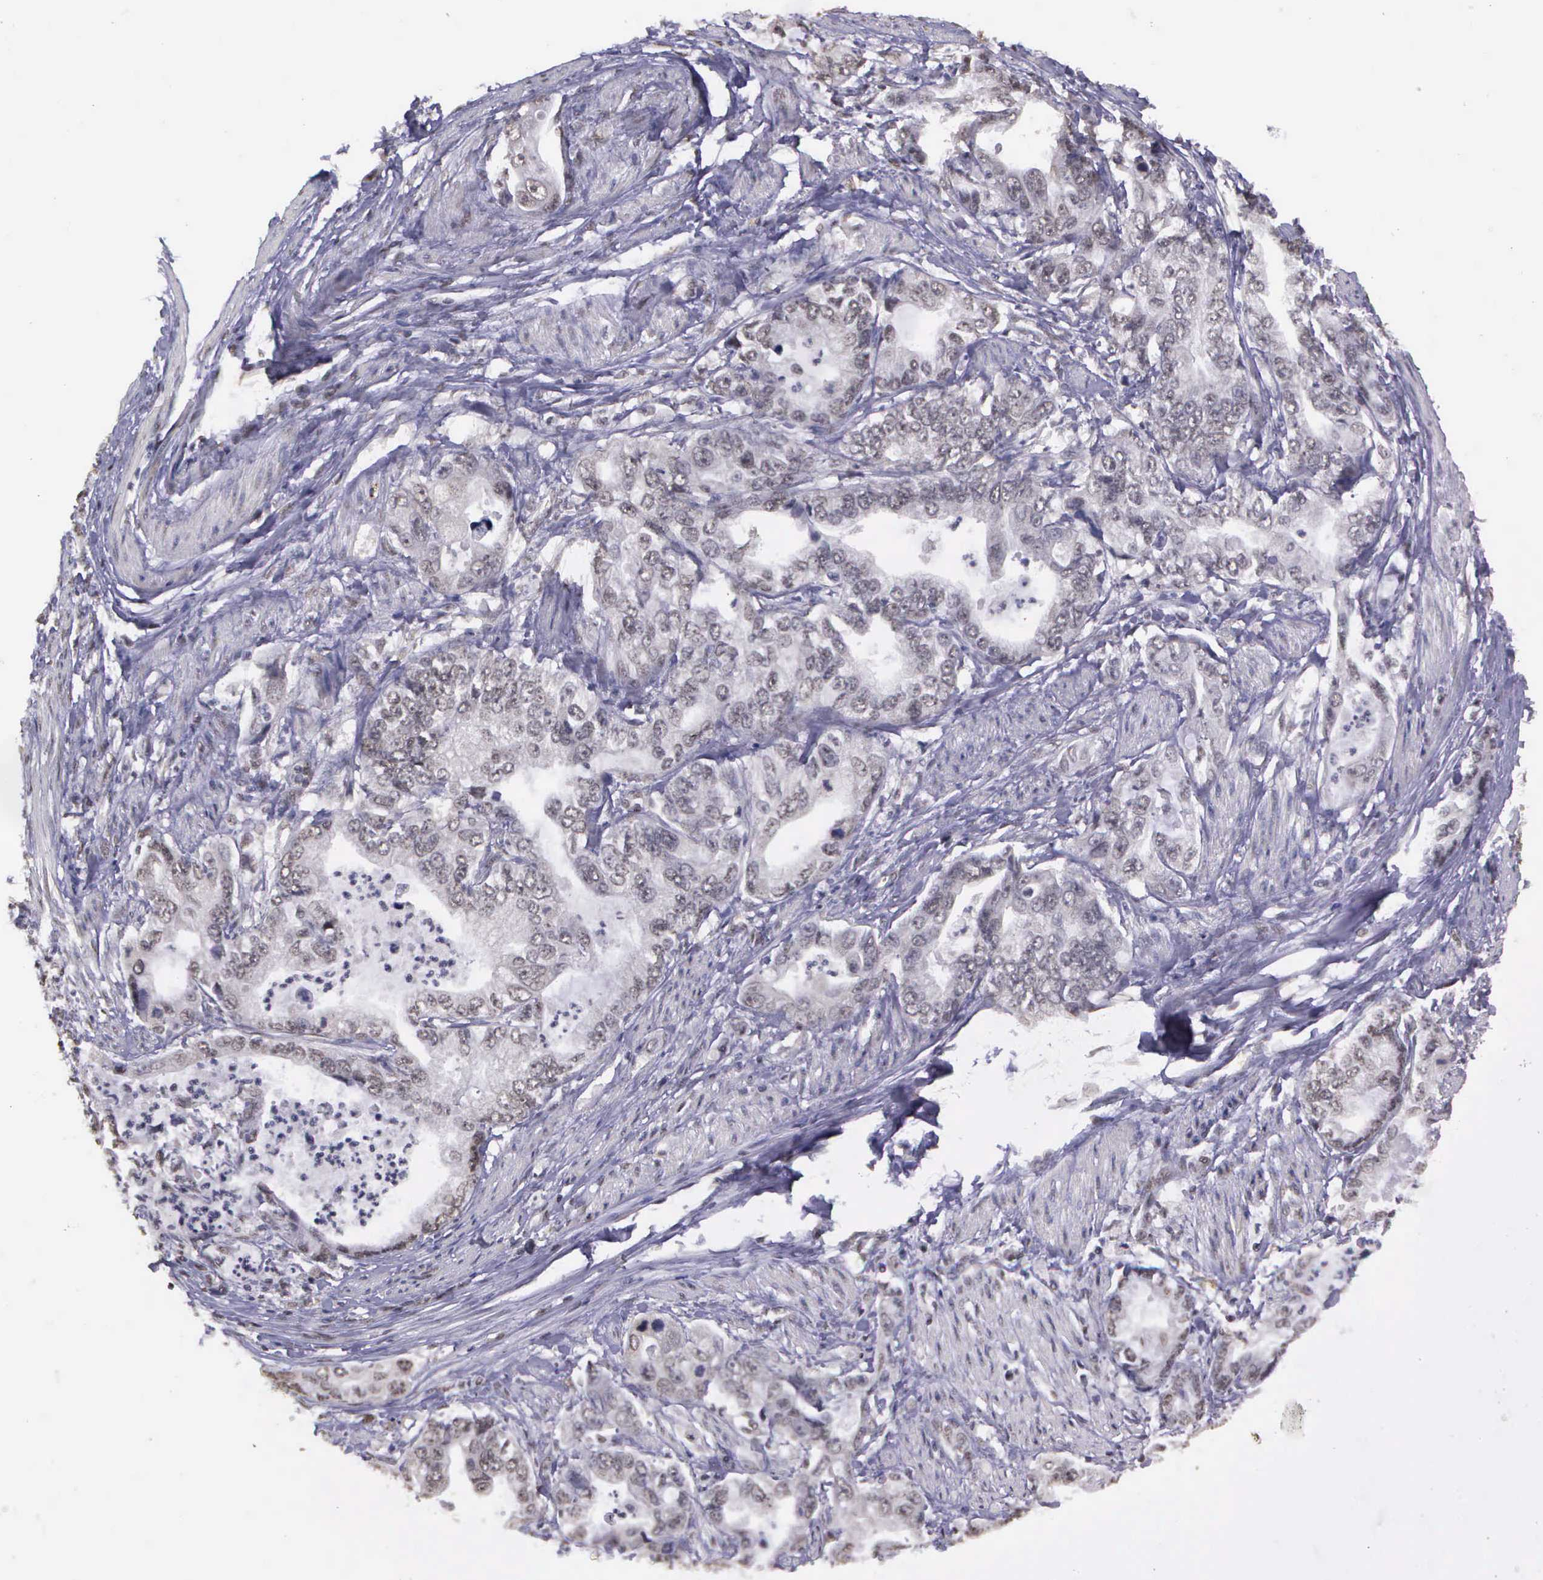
{"staining": {"intensity": "negative", "quantity": "none", "location": "none"}, "tissue": "stomach cancer", "cell_type": "Tumor cells", "image_type": "cancer", "snomed": [{"axis": "morphology", "description": "Adenocarcinoma, NOS"}, {"axis": "topography", "description": "Pancreas"}, {"axis": "topography", "description": "Stomach, upper"}], "caption": "Protein analysis of adenocarcinoma (stomach) demonstrates no significant staining in tumor cells. The staining is performed using DAB (3,3'-diaminobenzidine) brown chromogen with nuclei counter-stained in using hematoxylin.", "gene": "ARMCX5", "patient": {"sex": "male", "age": 77}}